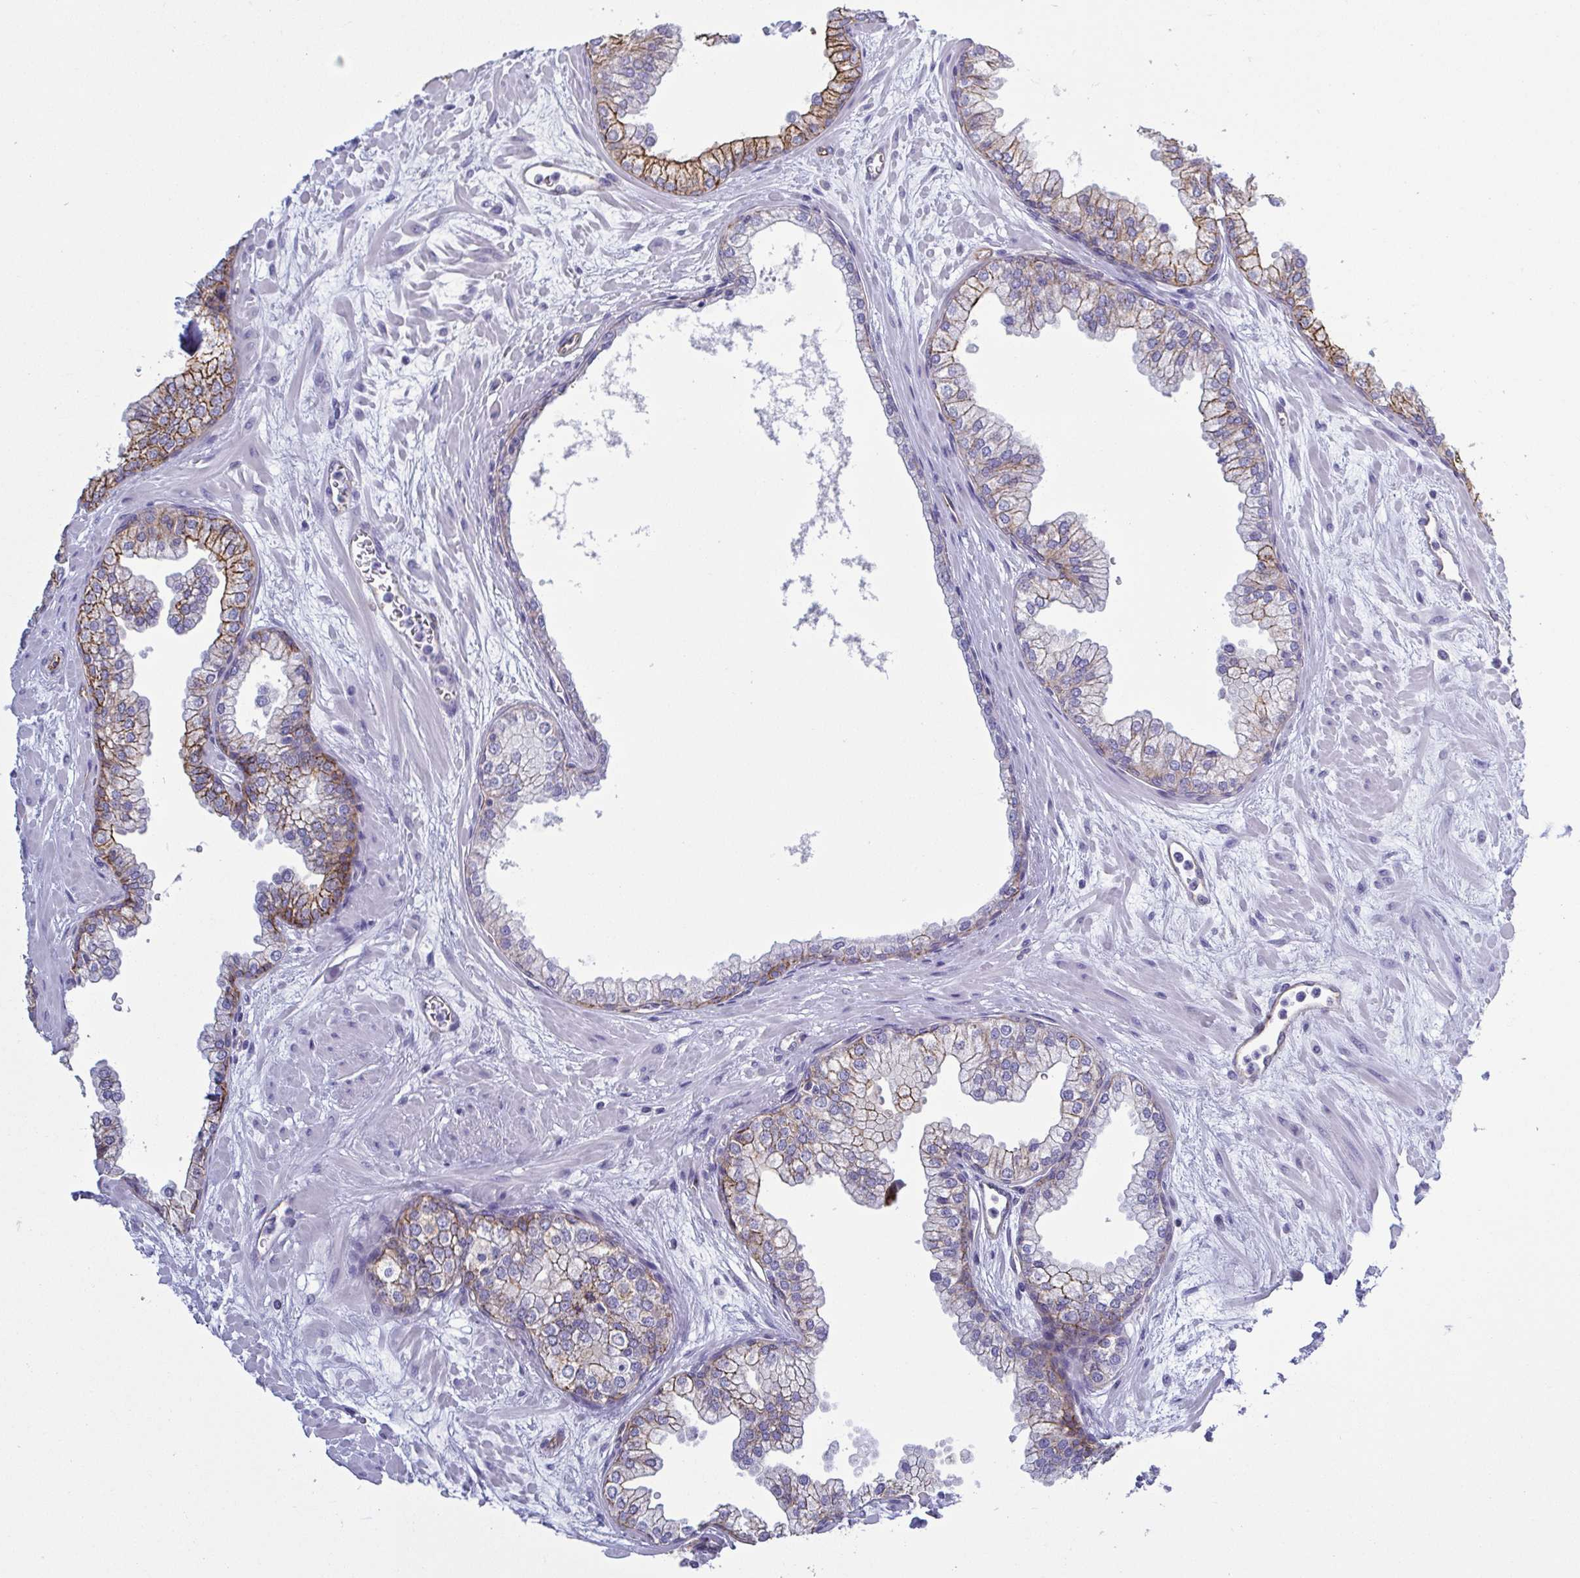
{"staining": {"intensity": "strong", "quantity": "25%-75%", "location": "cytoplasmic/membranous"}, "tissue": "prostate", "cell_type": "Glandular cells", "image_type": "normal", "snomed": [{"axis": "morphology", "description": "Normal tissue, NOS"}, {"axis": "topography", "description": "Prostate"}, {"axis": "topography", "description": "Peripheral nerve tissue"}], "caption": "This is a histology image of IHC staining of normal prostate, which shows strong positivity in the cytoplasmic/membranous of glandular cells.", "gene": "LIMA1", "patient": {"sex": "male", "age": 61}}